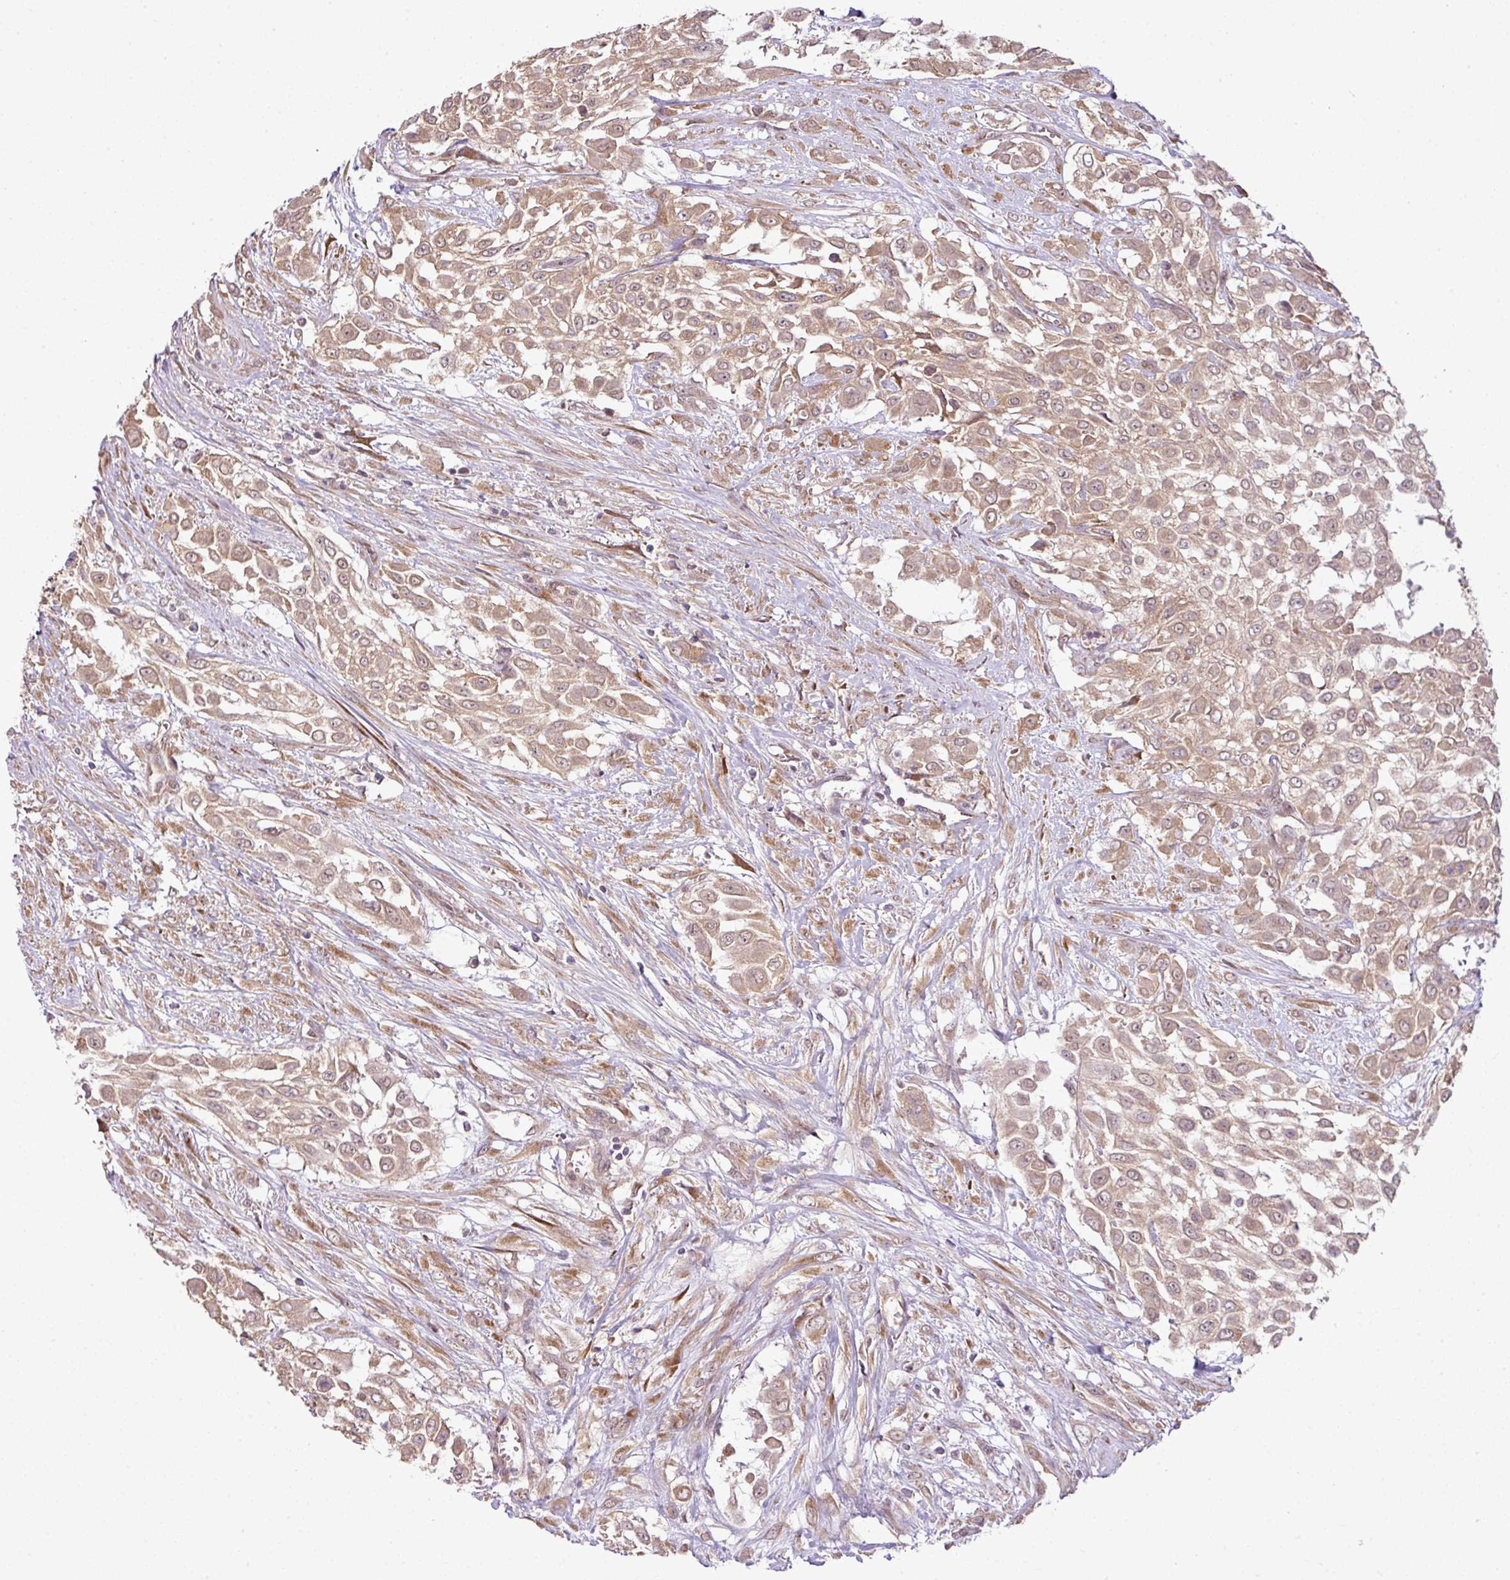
{"staining": {"intensity": "moderate", "quantity": ">75%", "location": "cytoplasmic/membranous"}, "tissue": "urothelial cancer", "cell_type": "Tumor cells", "image_type": "cancer", "snomed": [{"axis": "morphology", "description": "Urothelial carcinoma, High grade"}, {"axis": "topography", "description": "Urinary bladder"}], "caption": "Urothelial cancer stained with a protein marker exhibits moderate staining in tumor cells.", "gene": "DNAAF4", "patient": {"sex": "male", "age": 57}}